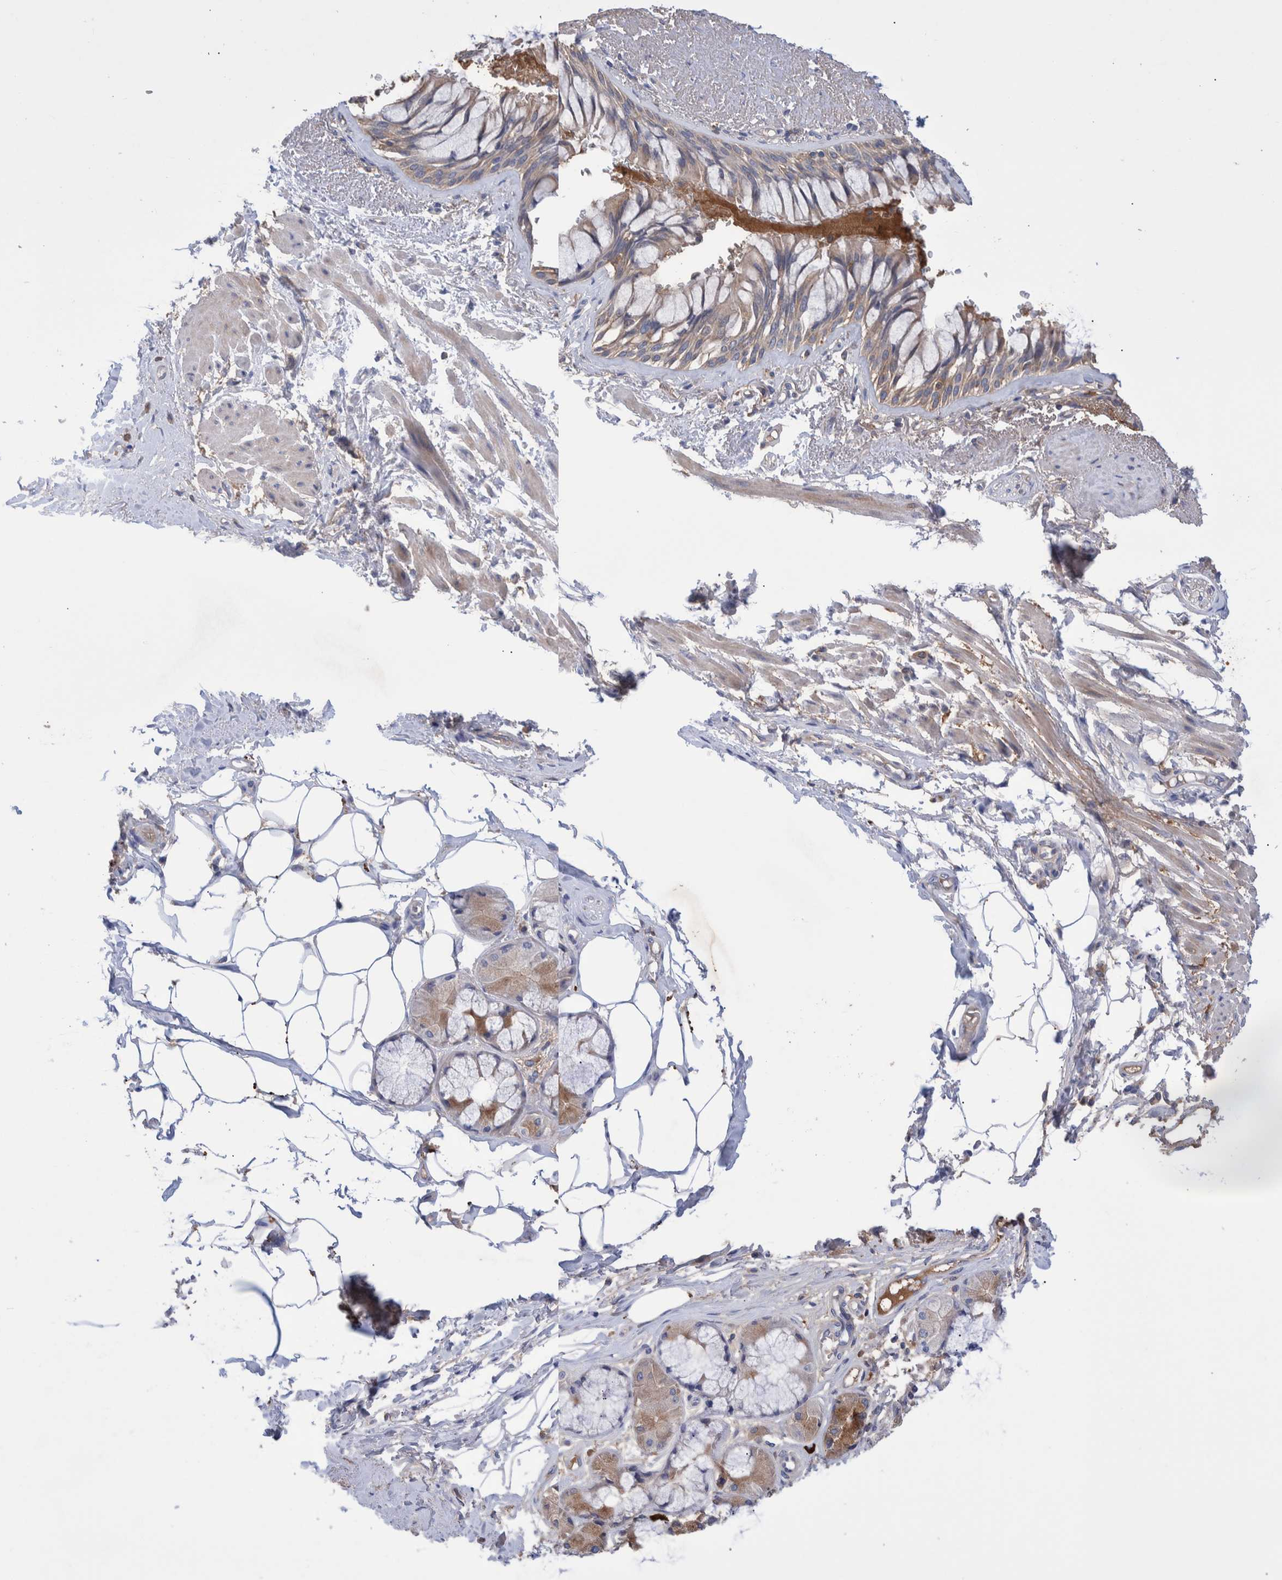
{"staining": {"intensity": "weak", "quantity": ">75%", "location": "cytoplasmic/membranous"}, "tissue": "bronchus", "cell_type": "Respiratory epithelial cells", "image_type": "normal", "snomed": [{"axis": "morphology", "description": "Normal tissue, NOS"}, {"axis": "topography", "description": "Bronchus"}], "caption": "High-magnification brightfield microscopy of unremarkable bronchus stained with DAB (brown) and counterstained with hematoxylin (blue). respiratory epithelial cells exhibit weak cytoplasmic/membranous staining is identified in about>75% of cells.", "gene": "DLL4", "patient": {"sex": "male", "age": 66}}